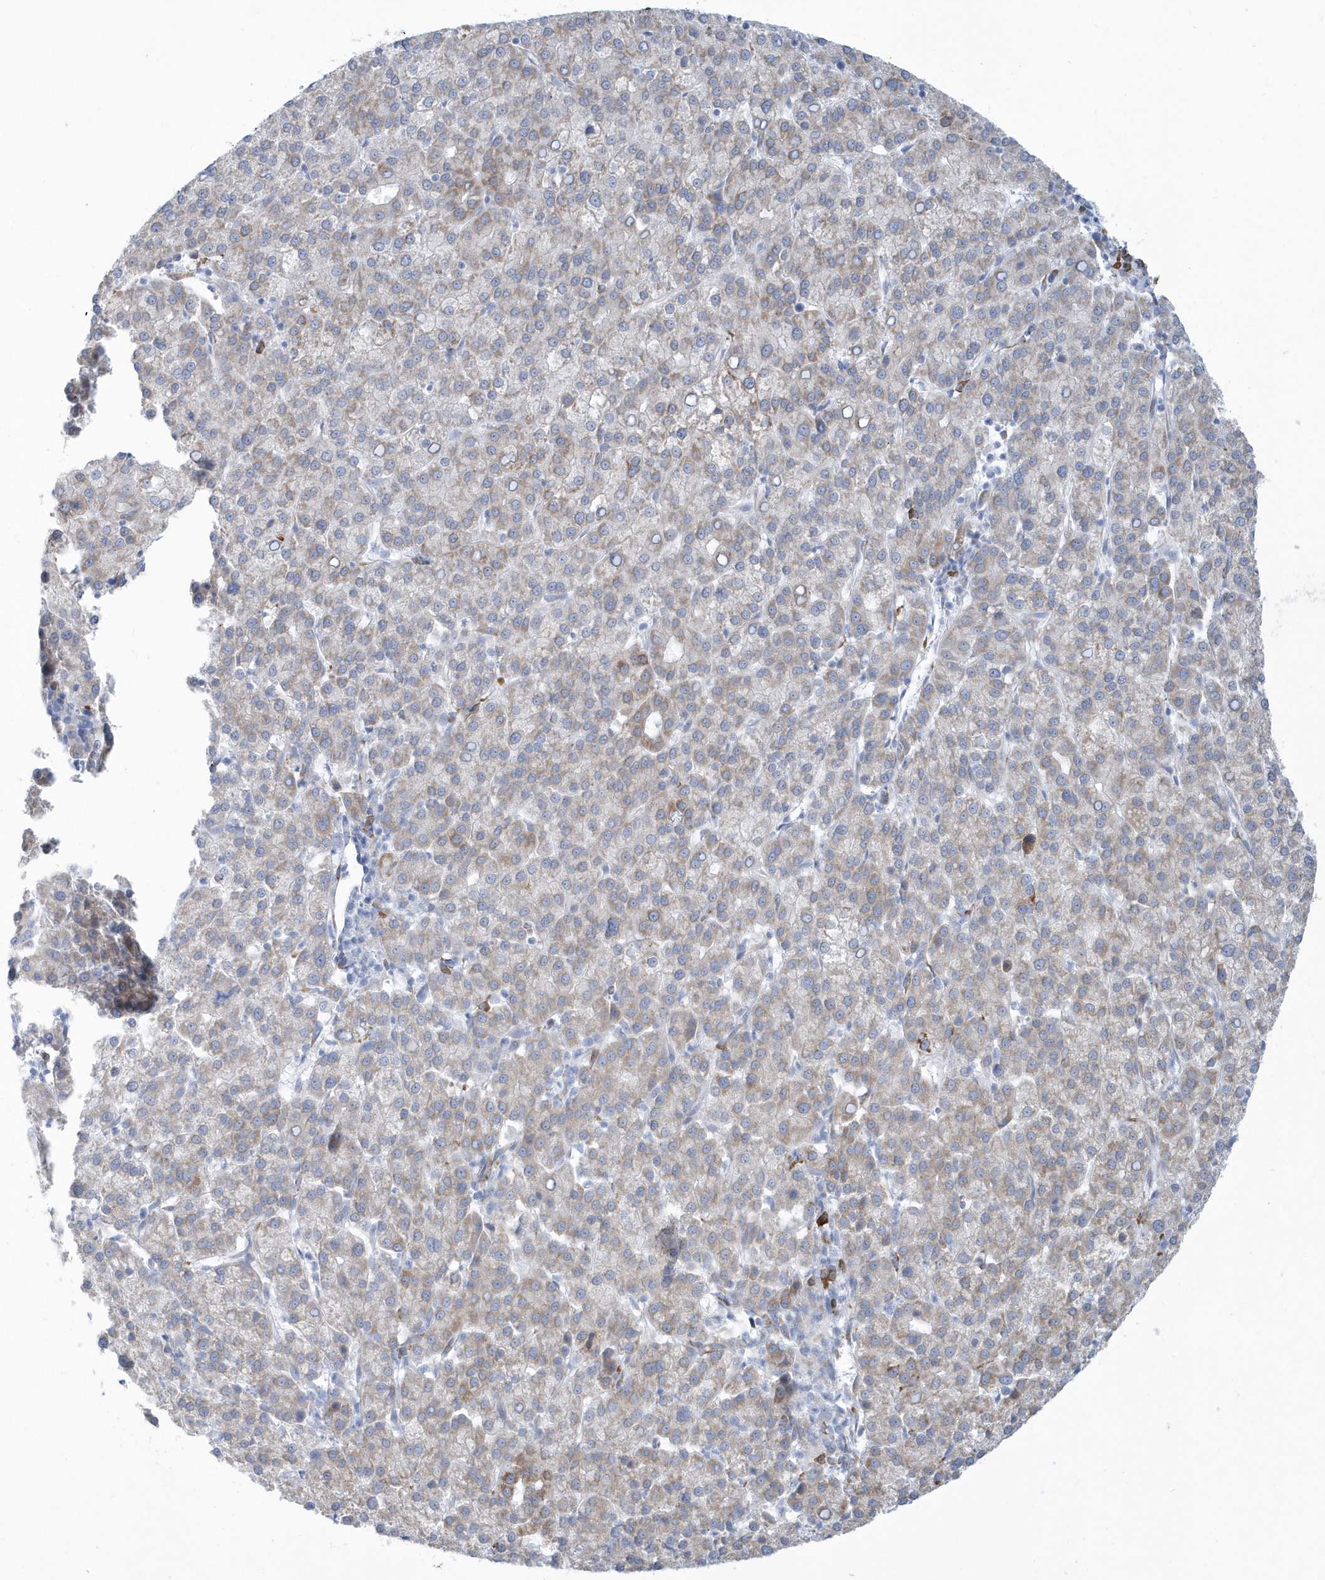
{"staining": {"intensity": "weak", "quantity": "<25%", "location": "cytoplasmic/membranous"}, "tissue": "liver cancer", "cell_type": "Tumor cells", "image_type": "cancer", "snomed": [{"axis": "morphology", "description": "Carcinoma, Hepatocellular, NOS"}, {"axis": "topography", "description": "Liver"}], "caption": "Histopathology image shows no significant protein expression in tumor cells of liver cancer.", "gene": "DCAF1", "patient": {"sex": "female", "age": 58}}